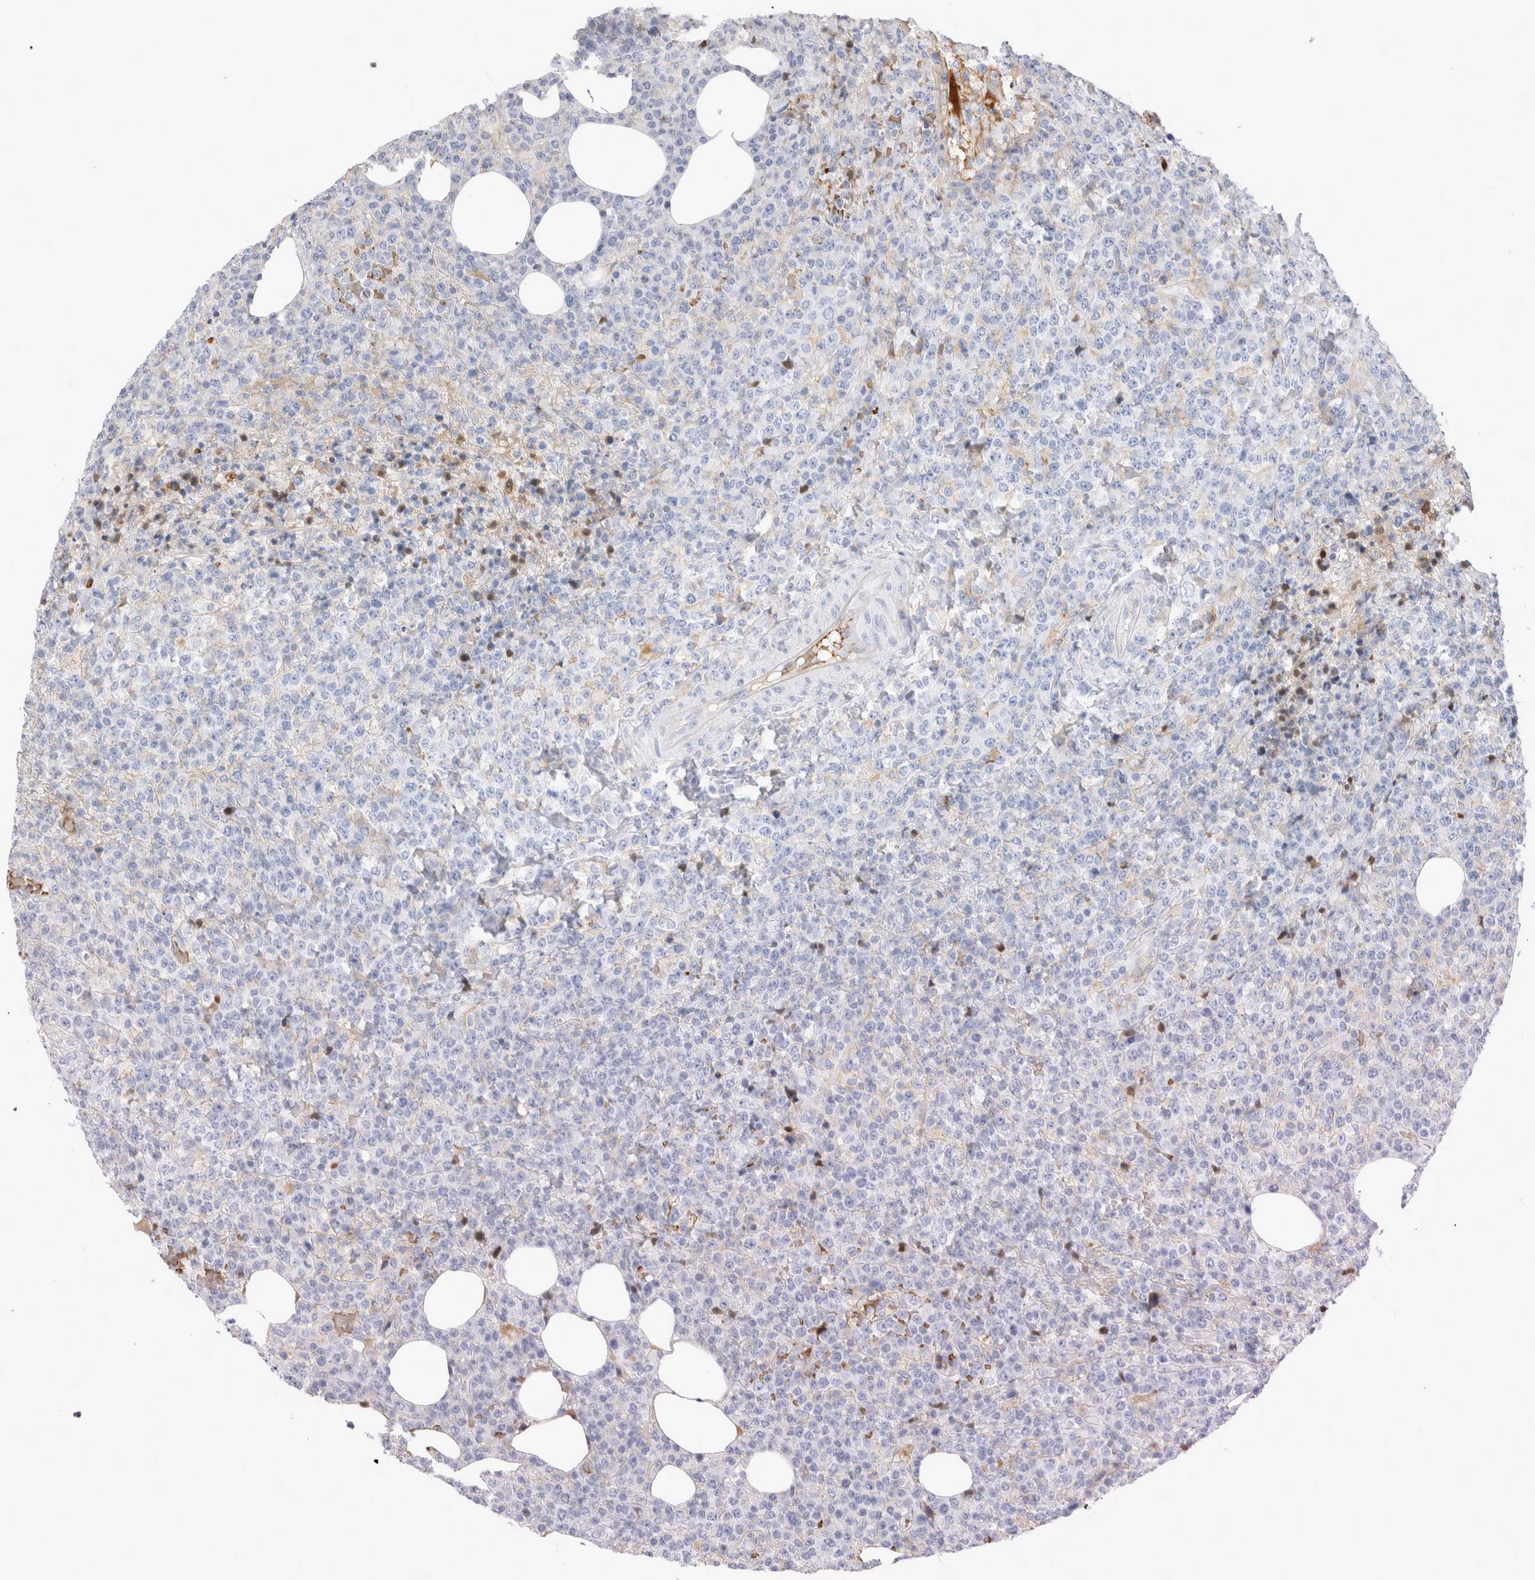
{"staining": {"intensity": "negative", "quantity": "none", "location": "none"}, "tissue": "lymphoma", "cell_type": "Tumor cells", "image_type": "cancer", "snomed": [{"axis": "morphology", "description": "Malignant lymphoma, non-Hodgkin's type, High grade"}, {"axis": "topography", "description": "Lymph node"}], "caption": "This is a histopathology image of immunohistochemistry staining of high-grade malignant lymphoma, non-Hodgkin's type, which shows no positivity in tumor cells. The staining is performed using DAB brown chromogen with nuclei counter-stained in using hematoxylin.", "gene": "CA1", "patient": {"sex": "male", "age": 13}}